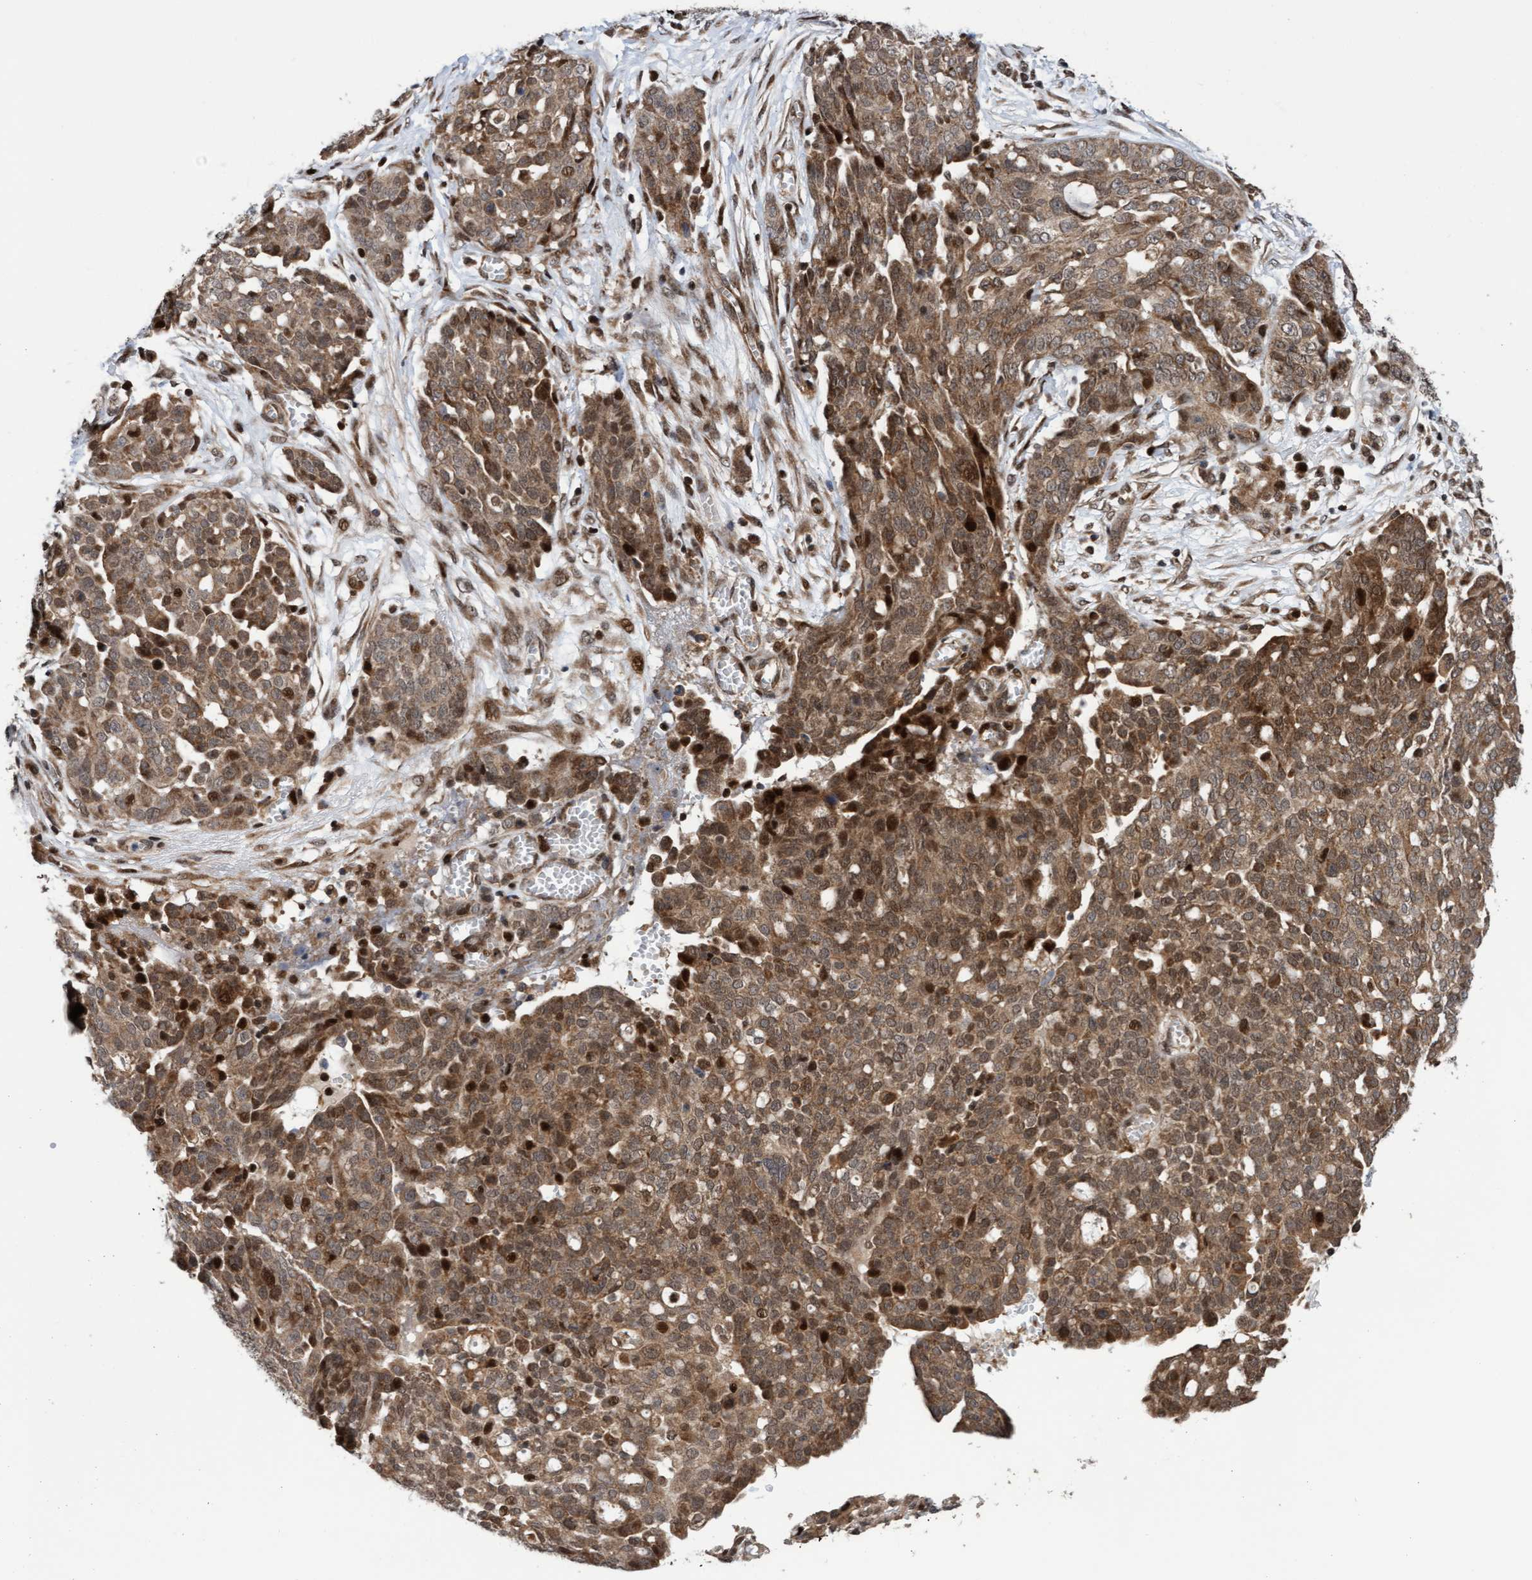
{"staining": {"intensity": "moderate", "quantity": ">75%", "location": "cytoplasmic/membranous,nuclear"}, "tissue": "ovarian cancer", "cell_type": "Tumor cells", "image_type": "cancer", "snomed": [{"axis": "morphology", "description": "Cystadenocarcinoma, serous, NOS"}, {"axis": "topography", "description": "Soft tissue"}, {"axis": "topography", "description": "Ovary"}], "caption": "Moderate cytoplasmic/membranous and nuclear expression is present in approximately >75% of tumor cells in serous cystadenocarcinoma (ovarian).", "gene": "ITFG1", "patient": {"sex": "female", "age": 57}}